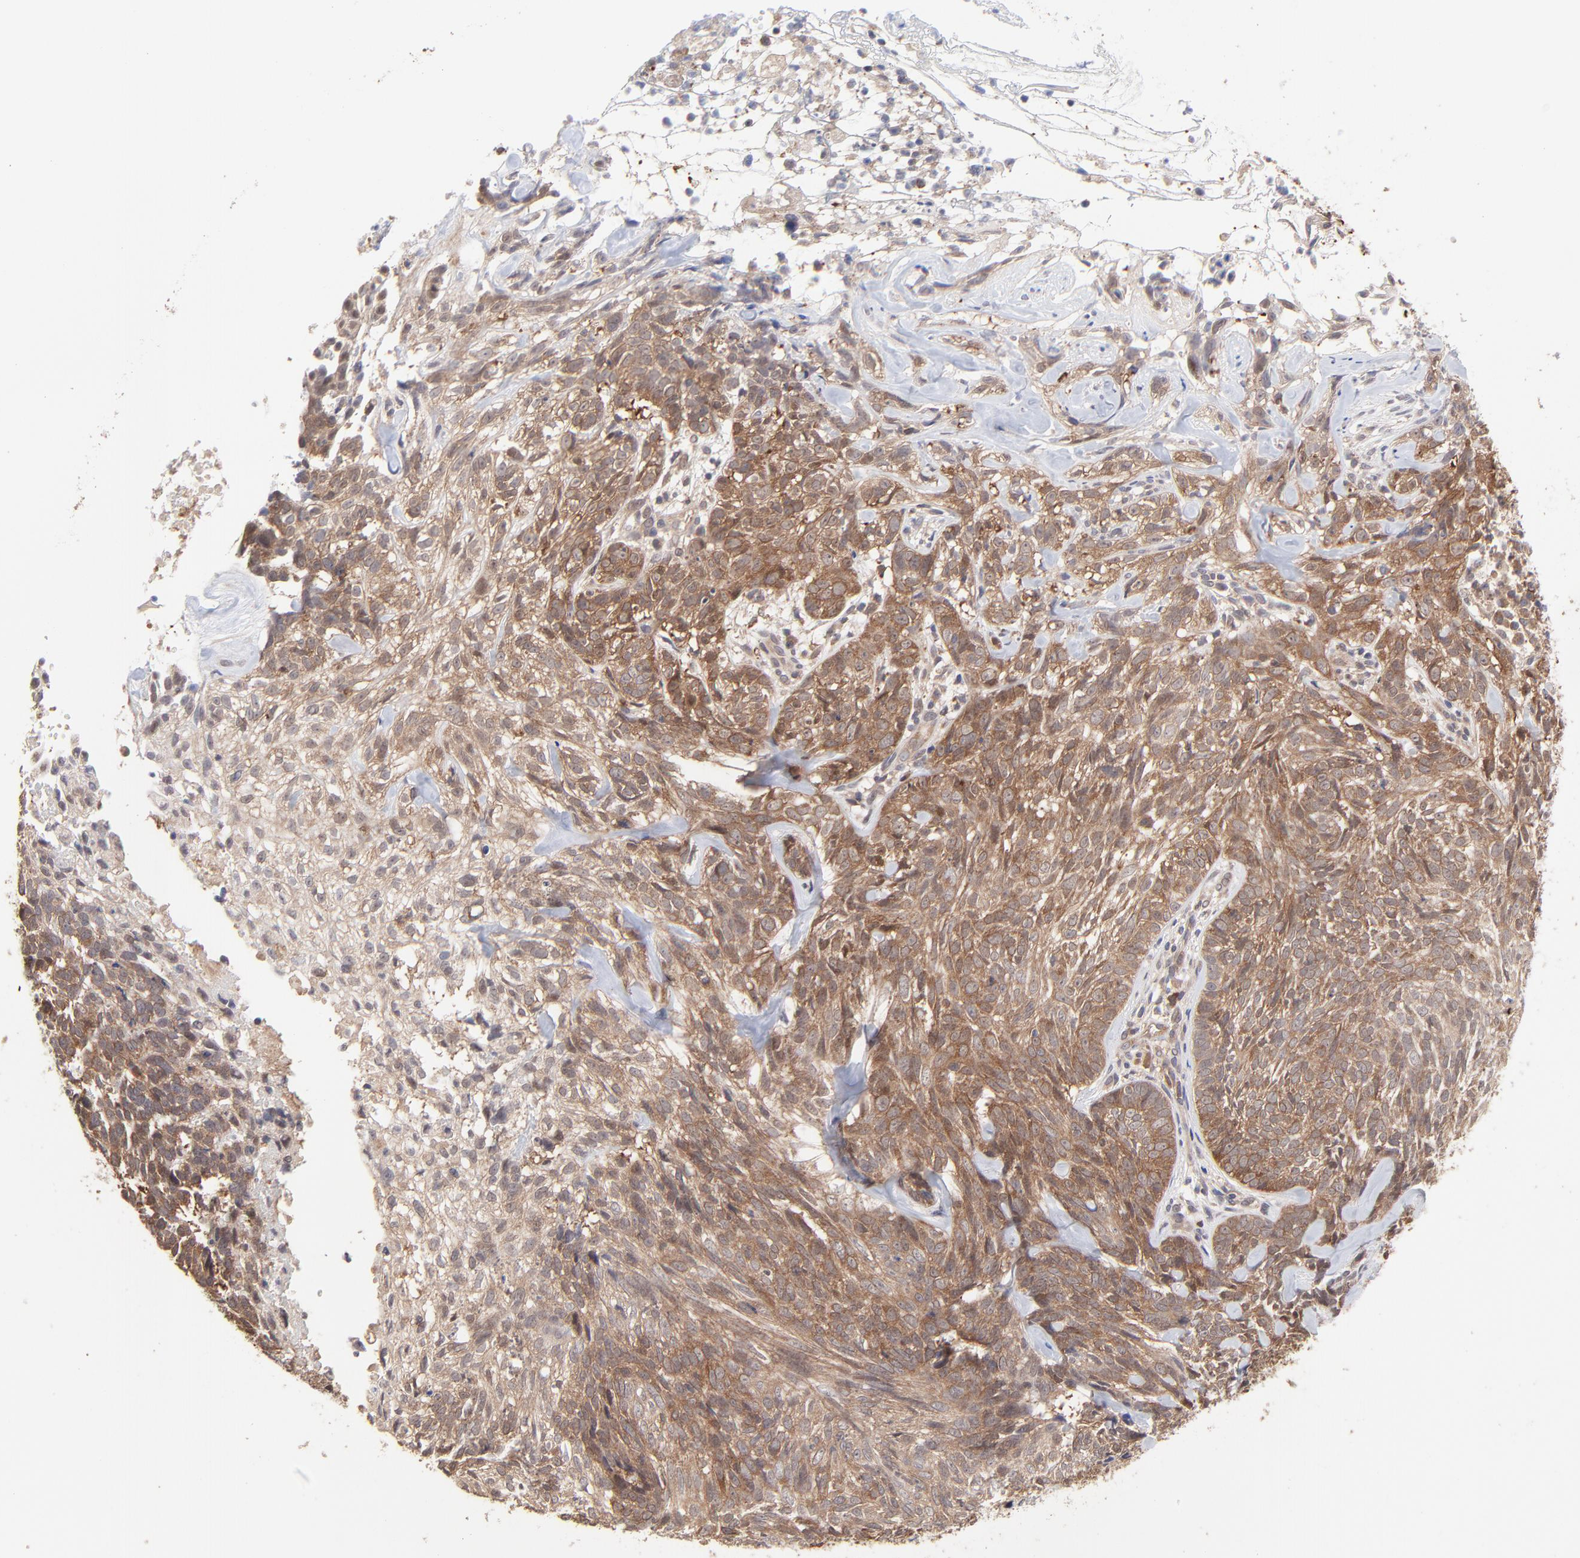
{"staining": {"intensity": "moderate", "quantity": ">75%", "location": "cytoplasmic/membranous"}, "tissue": "skin cancer", "cell_type": "Tumor cells", "image_type": "cancer", "snomed": [{"axis": "morphology", "description": "Basal cell carcinoma"}, {"axis": "topography", "description": "Skin"}], "caption": "A high-resolution photomicrograph shows immunohistochemistry staining of skin cancer (basal cell carcinoma), which exhibits moderate cytoplasmic/membranous staining in about >75% of tumor cells.", "gene": "GART", "patient": {"sex": "male", "age": 72}}